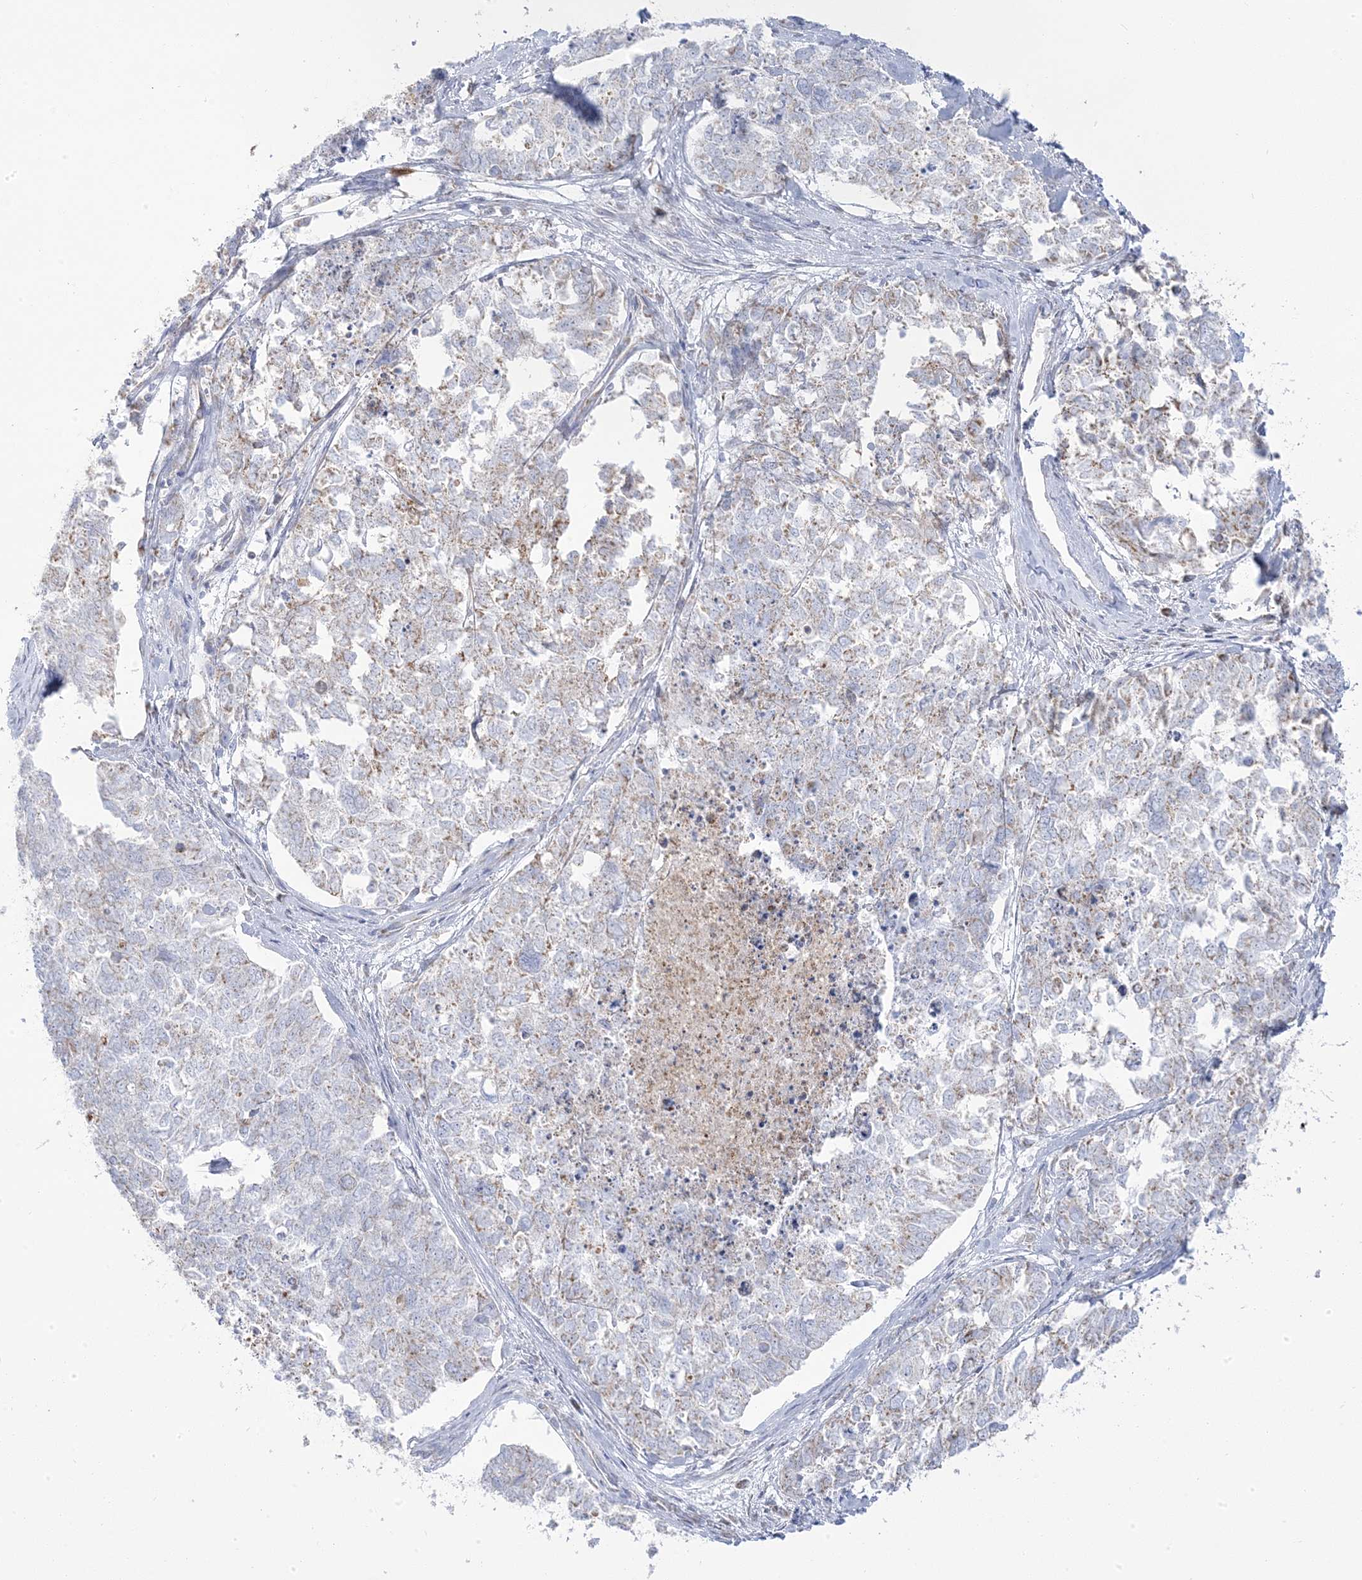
{"staining": {"intensity": "weak", "quantity": "25%-75%", "location": "cytoplasmic/membranous"}, "tissue": "cervical cancer", "cell_type": "Tumor cells", "image_type": "cancer", "snomed": [{"axis": "morphology", "description": "Squamous cell carcinoma, NOS"}, {"axis": "topography", "description": "Cervix"}], "caption": "Immunohistochemistry (IHC) (DAB (3,3'-diaminobenzidine)) staining of human cervical cancer demonstrates weak cytoplasmic/membranous protein staining in about 25%-75% of tumor cells.", "gene": "PCCB", "patient": {"sex": "female", "age": 63}}